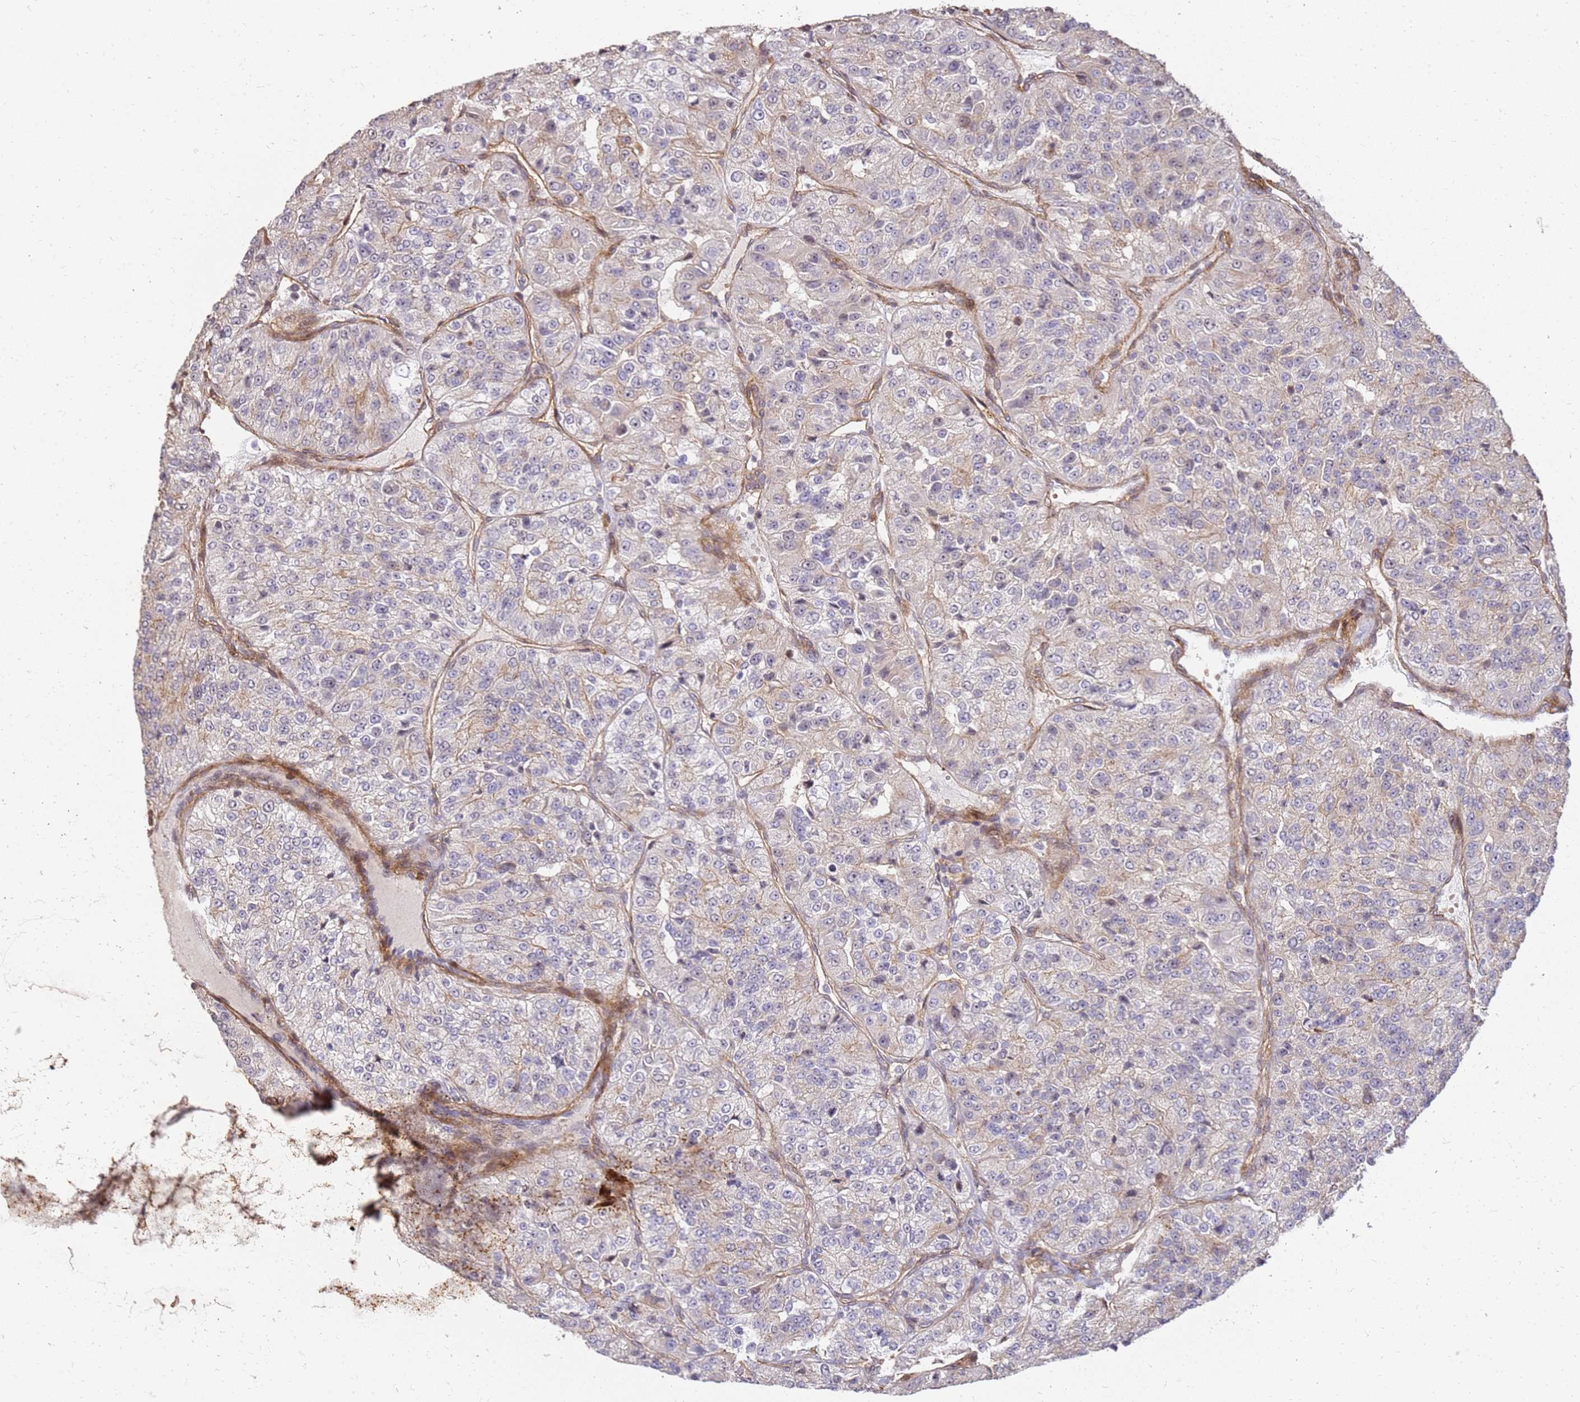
{"staining": {"intensity": "weak", "quantity": "<25%", "location": "cytoplasmic/membranous"}, "tissue": "renal cancer", "cell_type": "Tumor cells", "image_type": "cancer", "snomed": [{"axis": "morphology", "description": "Adenocarcinoma, NOS"}, {"axis": "topography", "description": "Kidney"}], "caption": "There is no significant positivity in tumor cells of renal cancer (adenocarcinoma).", "gene": "ST18", "patient": {"sex": "female", "age": 63}}